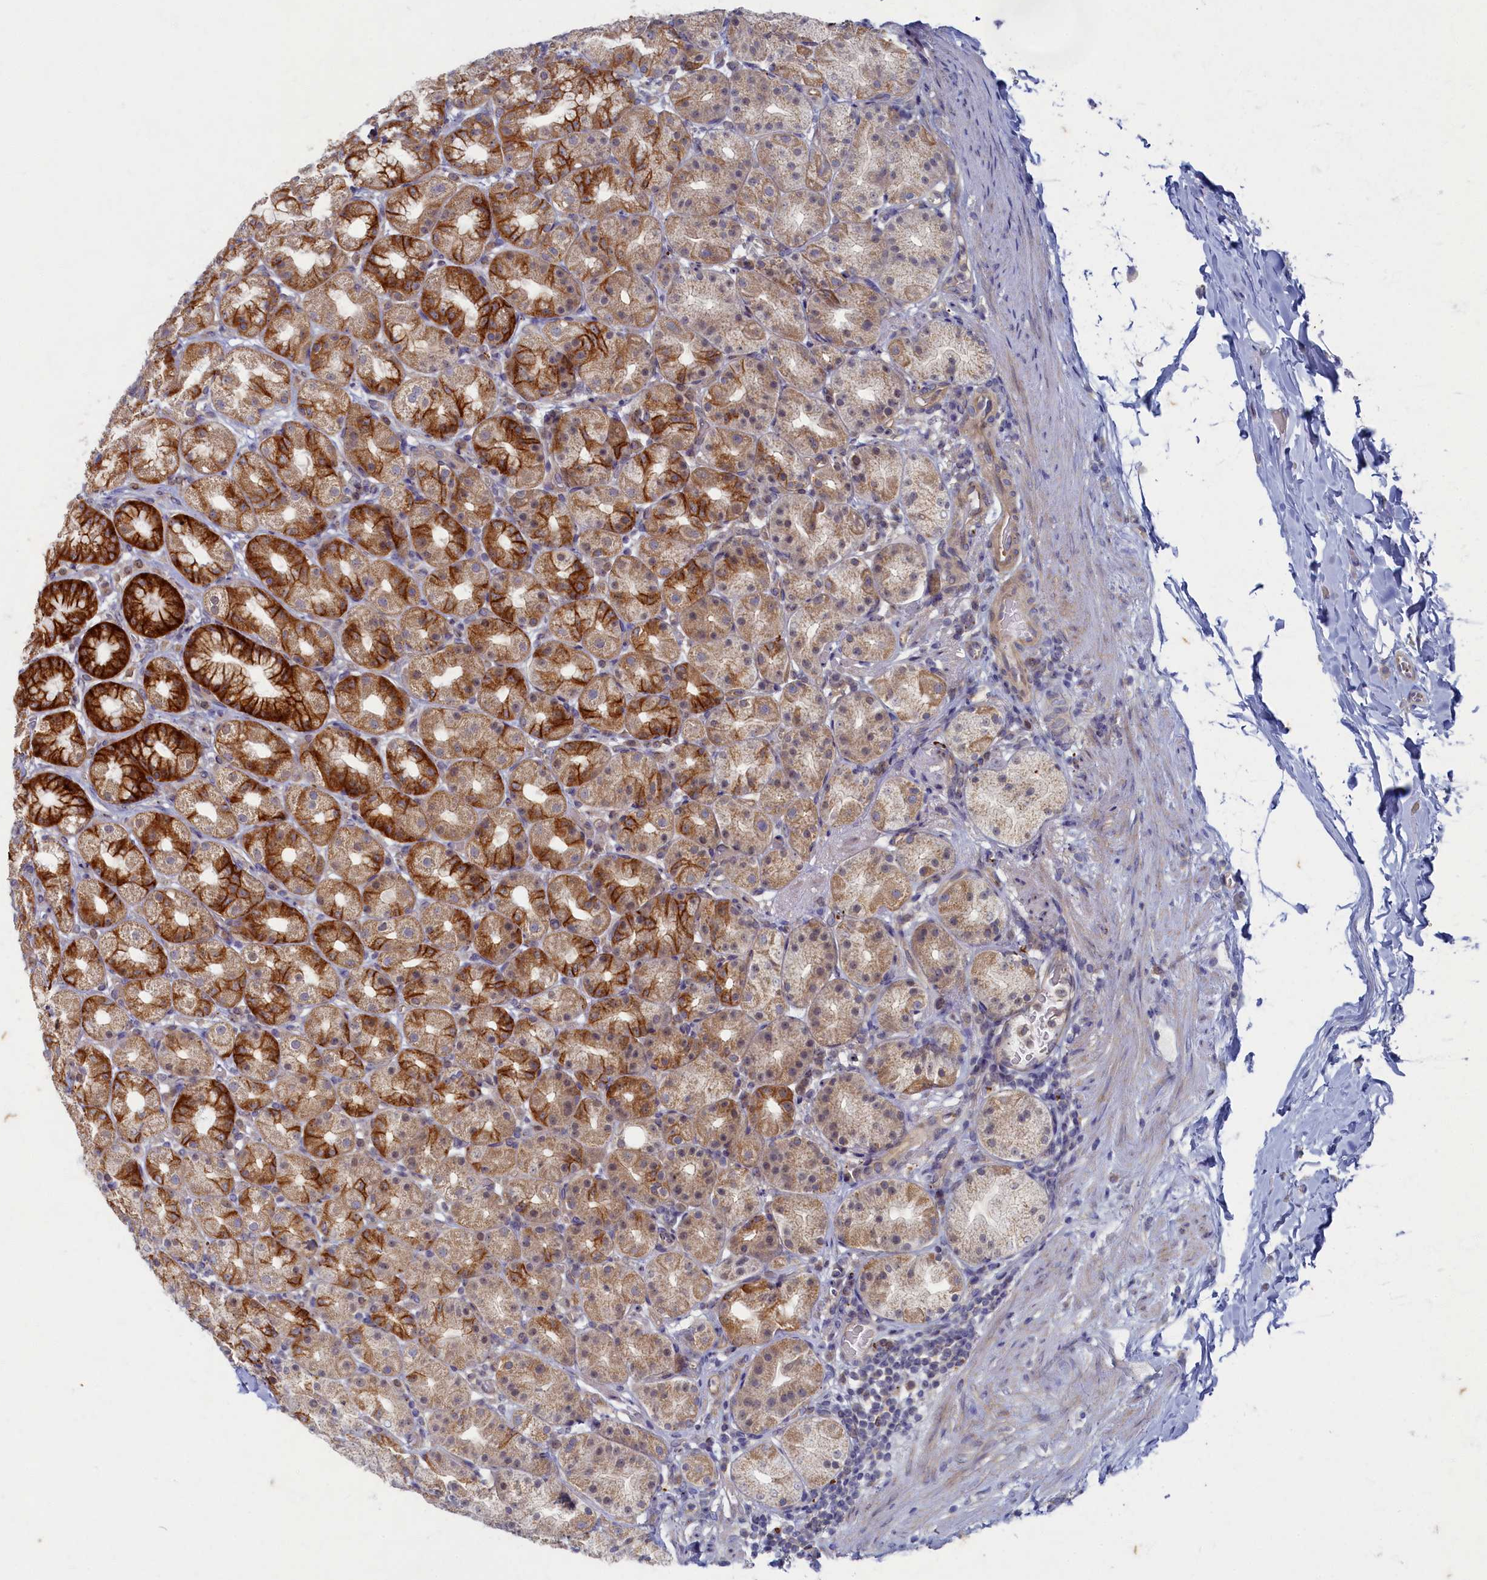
{"staining": {"intensity": "strong", "quantity": ">75%", "location": "cytoplasmic/membranous"}, "tissue": "stomach", "cell_type": "Glandular cells", "image_type": "normal", "snomed": [{"axis": "morphology", "description": "Normal tissue, NOS"}, {"axis": "topography", "description": "Stomach, upper"}], "caption": "Glandular cells demonstrate strong cytoplasmic/membranous expression in approximately >75% of cells in normal stomach. (Stains: DAB in brown, nuclei in blue, Microscopy: brightfield microscopy at high magnification).", "gene": "WDR59", "patient": {"sex": "male", "age": 68}}